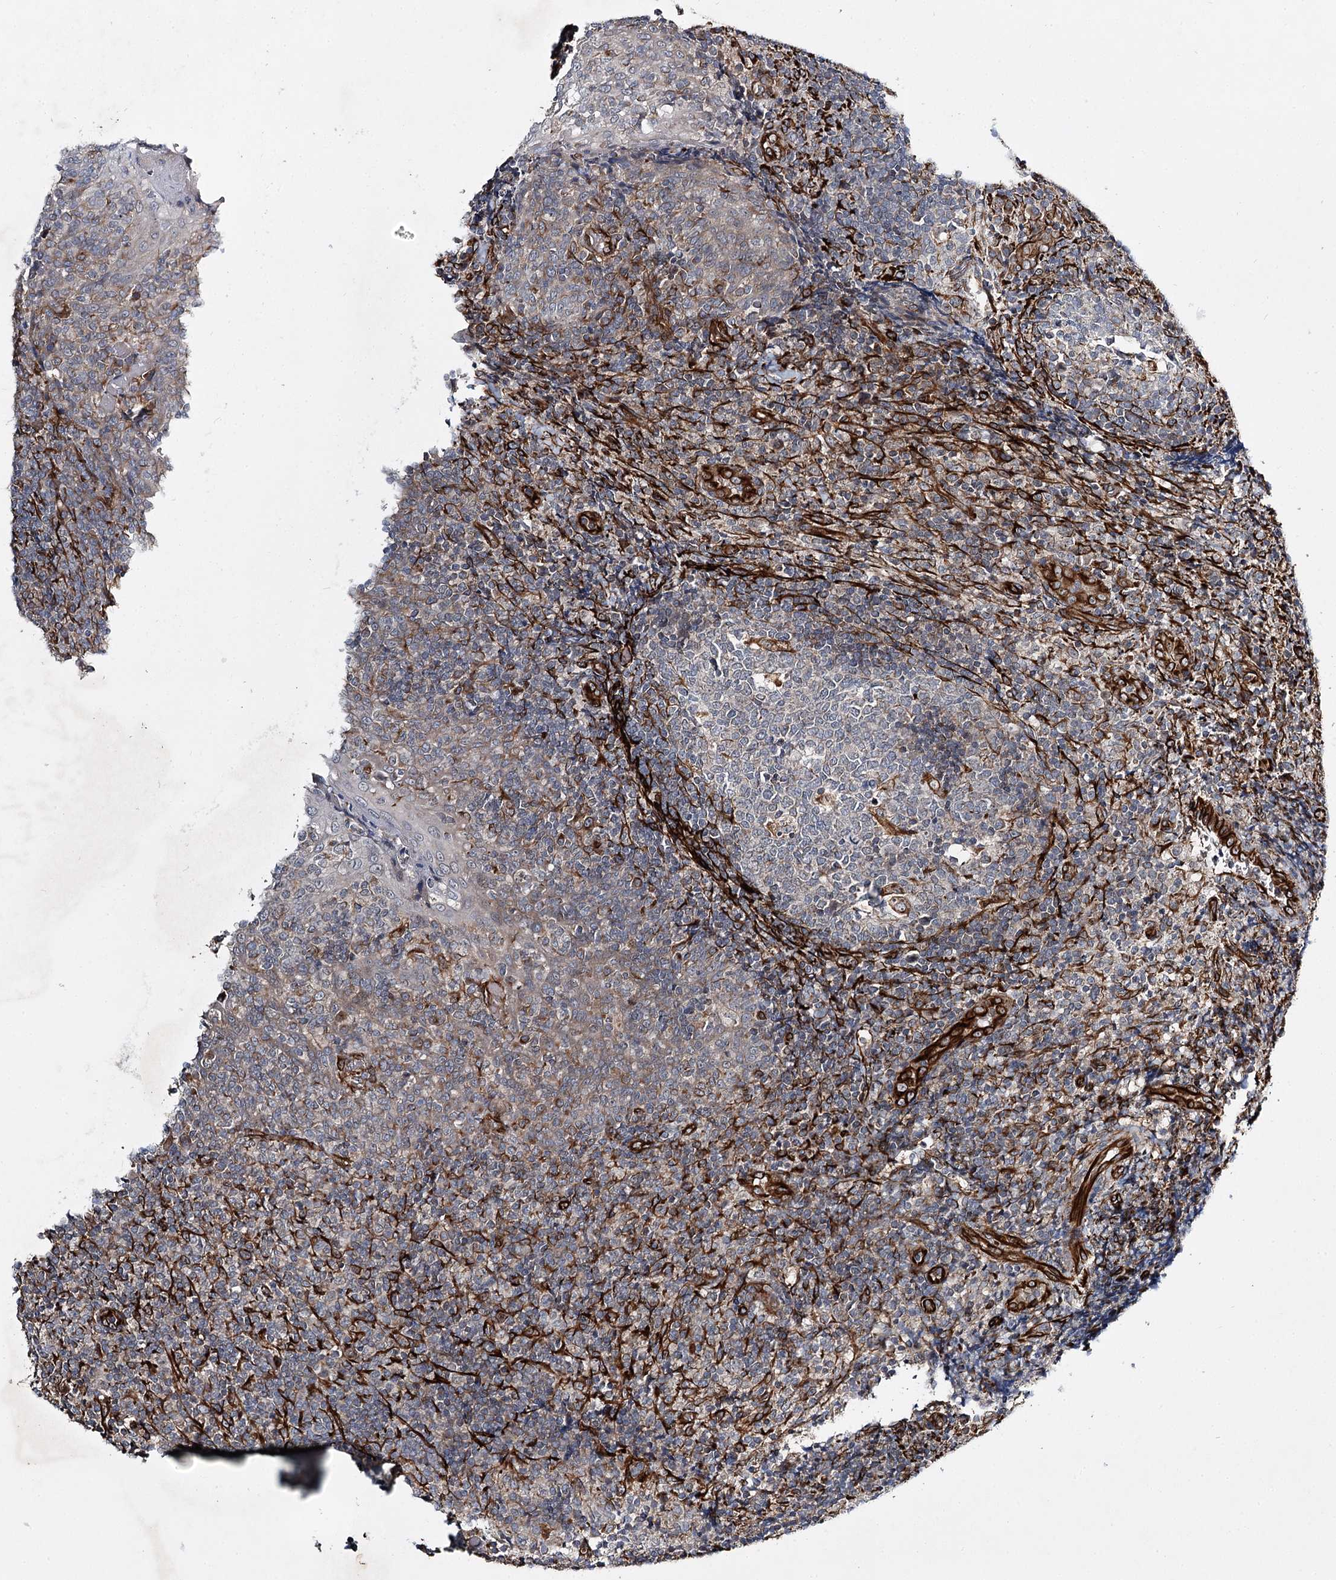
{"staining": {"intensity": "moderate", "quantity": "<25%", "location": "cytoplasmic/membranous"}, "tissue": "tonsil", "cell_type": "Germinal center cells", "image_type": "normal", "snomed": [{"axis": "morphology", "description": "Normal tissue, NOS"}, {"axis": "topography", "description": "Tonsil"}], "caption": "The micrograph reveals a brown stain indicating the presence of a protein in the cytoplasmic/membranous of germinal center cells in tonsil.", "gene": "DPEP2", "patient": {"sex": "female", "age": 19}}